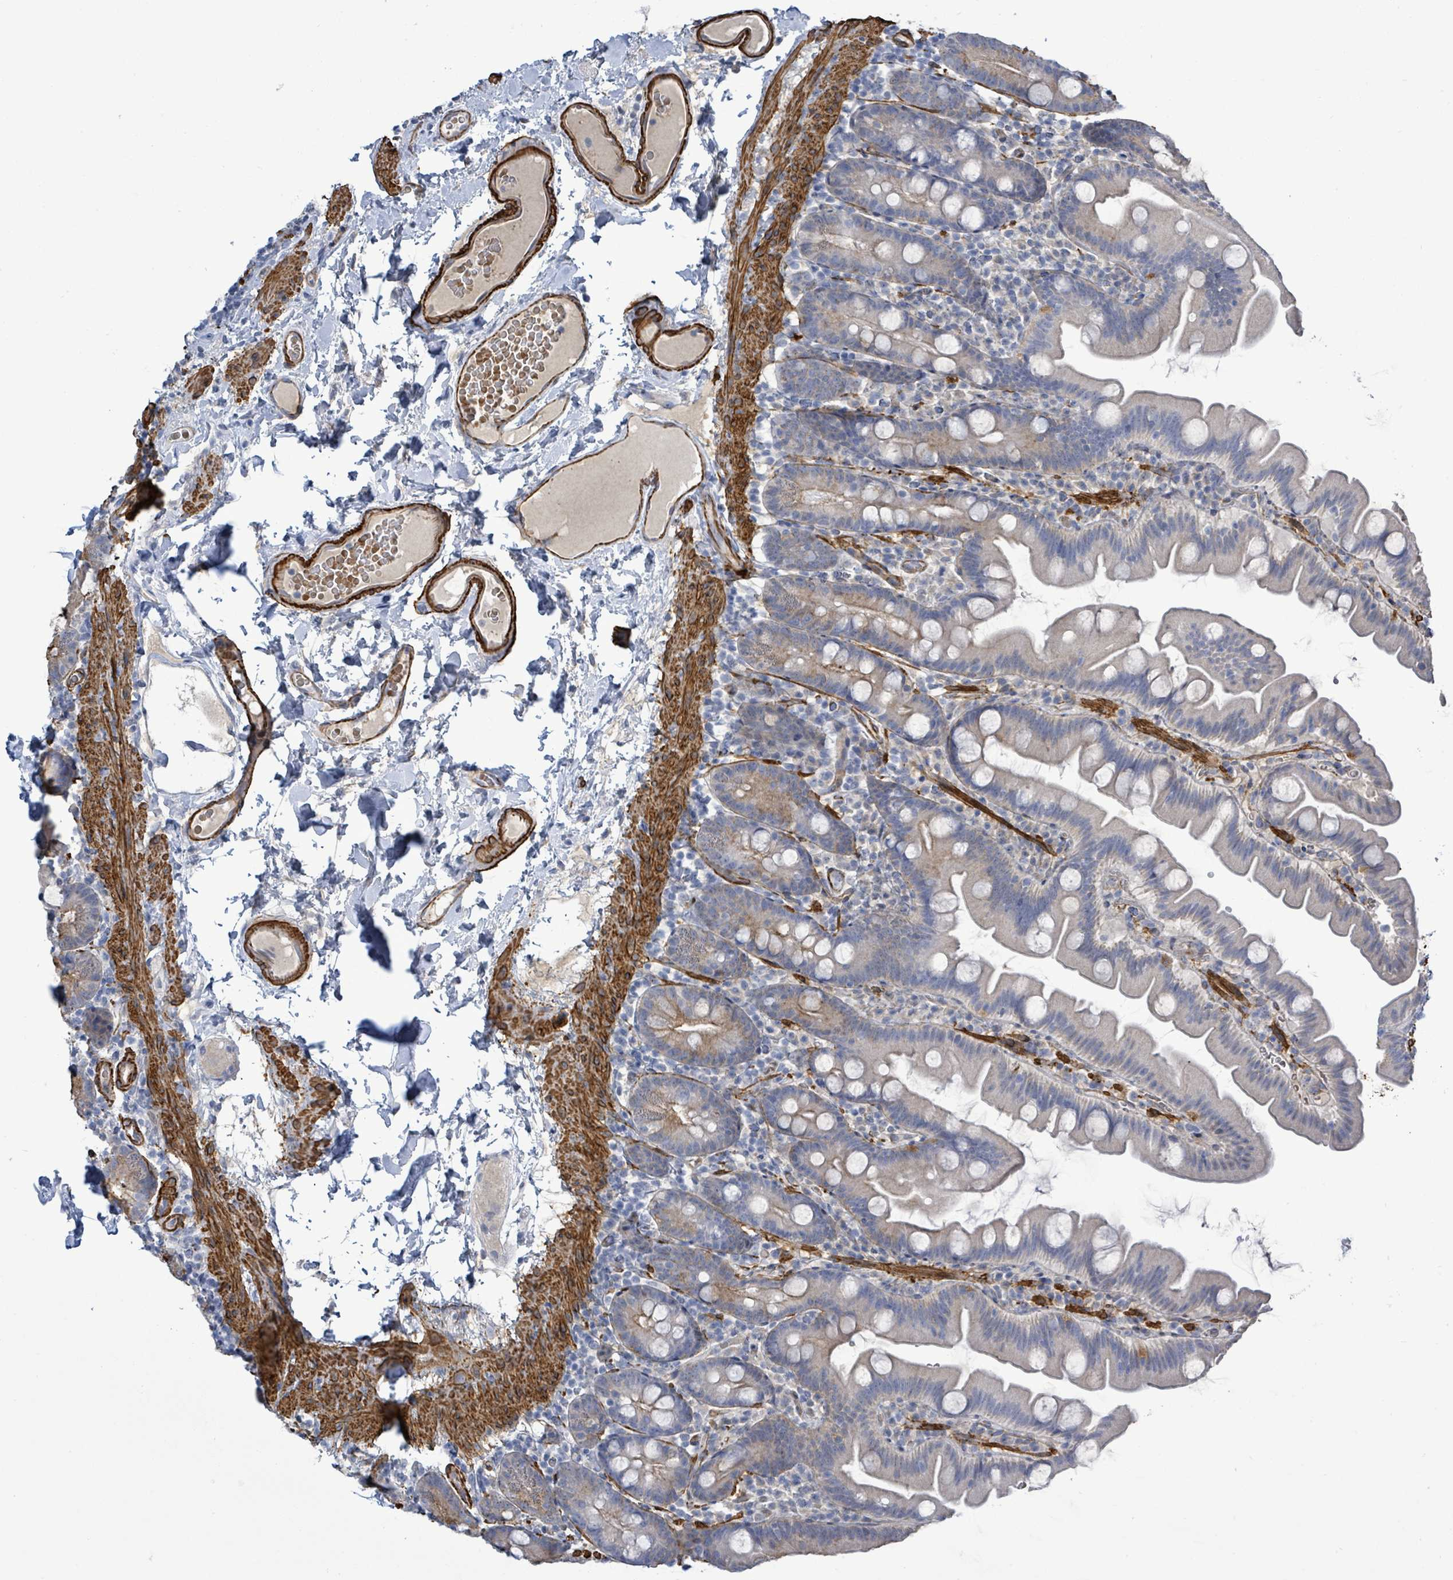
{"staining": {"intensity": "weak", "quantity": "<25%", "location": "cytoplasmic/membranous"}, "tissue": "small intestine", "cell_type": "Glandular cells", "image_type": "normal", "snomed": [{"axis": "morphology", "description": "Normal tissue, NOS"}, {"axis": "topography", "description": "Small intestine"}], "caption": "Human small intestine stained for a protein using immunohistochemistry (IHC) displays no expression in glandular cells.", "gene": "DMRTC1B", "patient": {"sex": "female", "age": 68}}